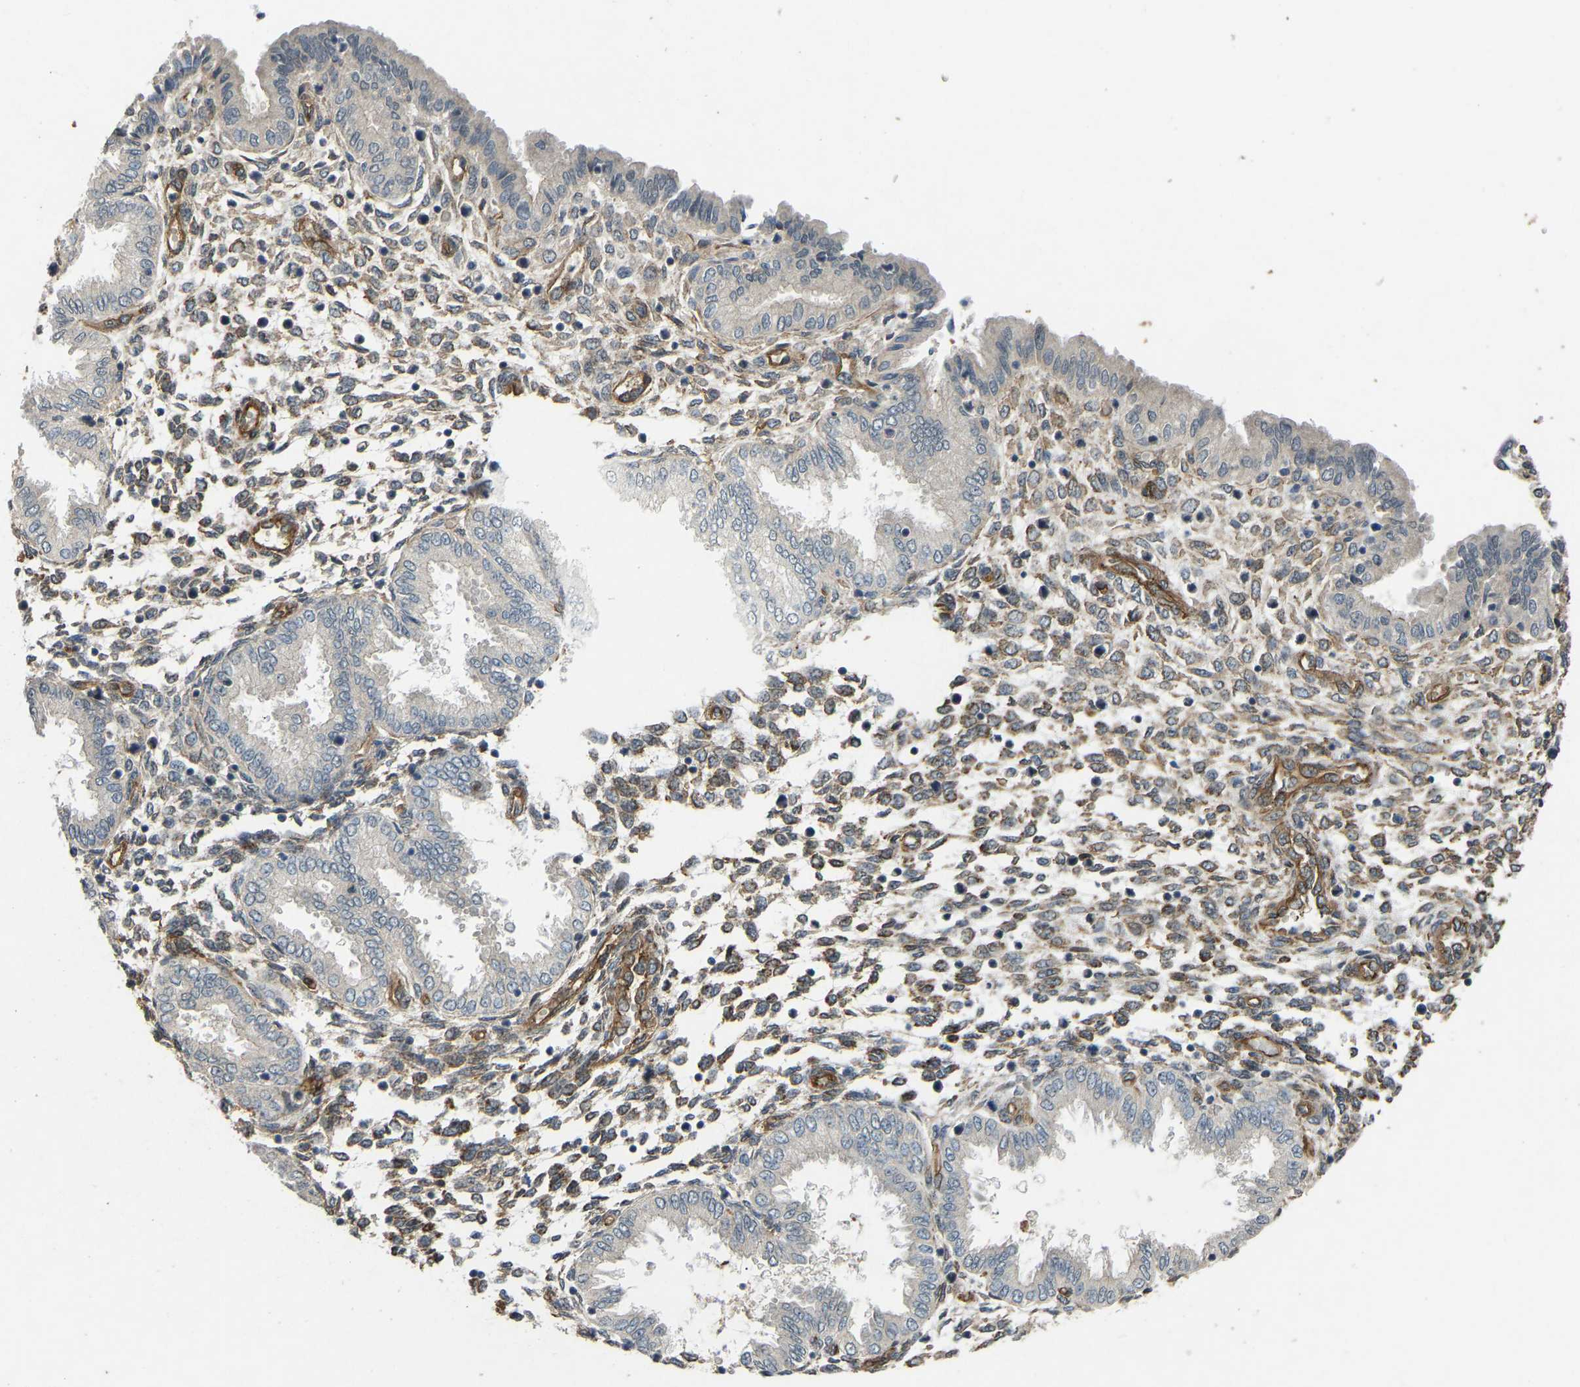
{"staining": {"intensity": "strong", "quantity": ">75%", "location": "cytoplasmic/membranous"}, "tissue": "endometrium", "cell_type": "Cells in endometrial stroma", "image_type": "normal", "snomed": [{"axis": "morphology", "description": "Normal tissue, NOS"}, {"axis": "topography", "description": "Endometrium"}], "caption": "Cells in endometrial stroma reveal high levels of strong cytoplasmic/membranous expression in about >75% of cells in normal endometrium.", "gene": "NMB", "patient": {"sex": "female", "age": 33}}